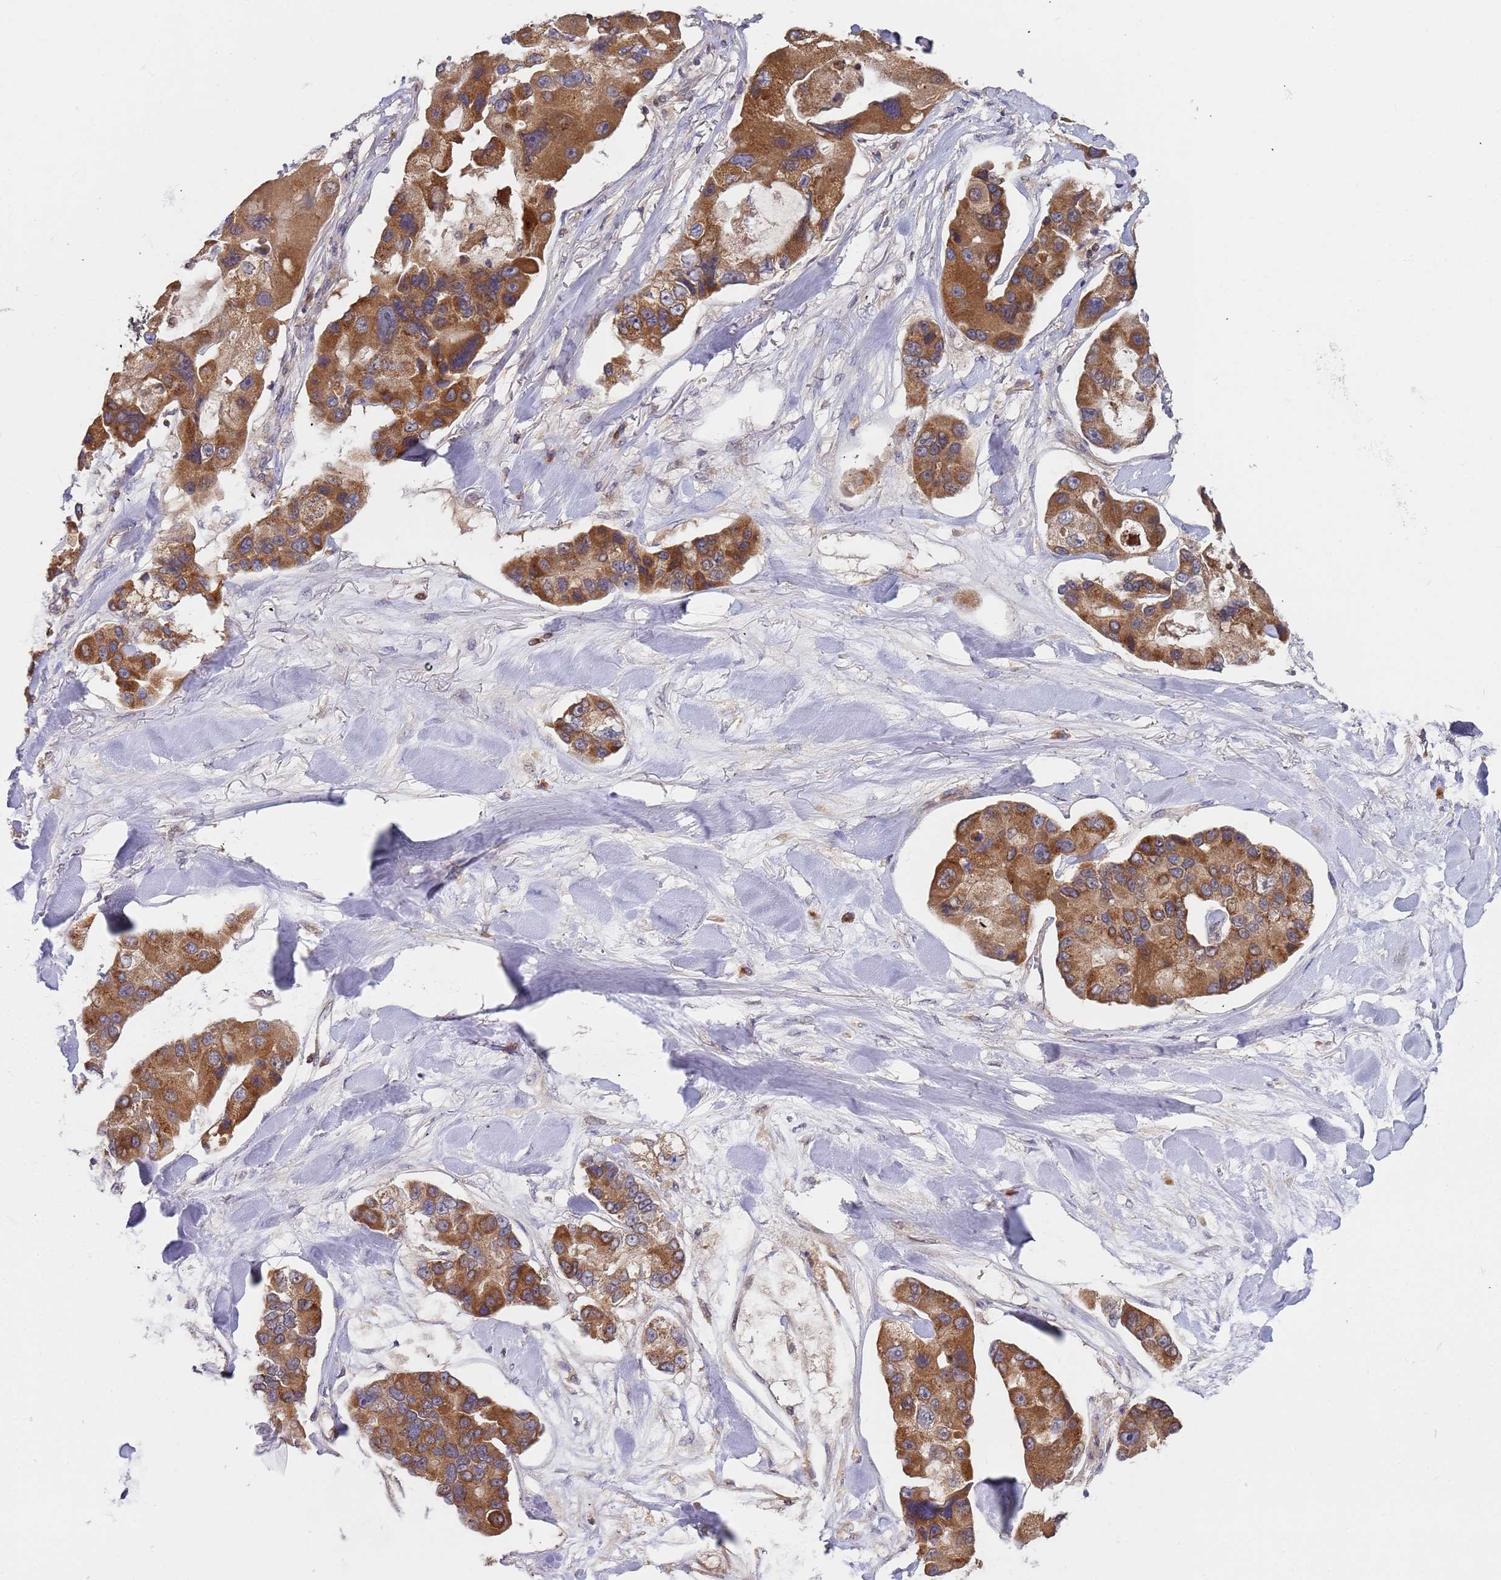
{"staining": {"intensity": "moderate", "quantity": ">75%", "location": "cytoplasmic/membranous"}, "tissue": "lung cancer", "cell_type": "Tumor cells", "image_type": "cancer", "snomed": [{"axis": "morphology", "description": "Adenocarcinoma, NOS"}, {"axis": "topography", "description": "Lung"}], "caption": "Immunohistochemical staining of human lung cancer reveals medium levels of moderate cytoplasmic/membranous protein positivity in approximately >75% of tumor cells.", "gene": "OR5A2", "patient": {"sex": "female", "age": 54}}